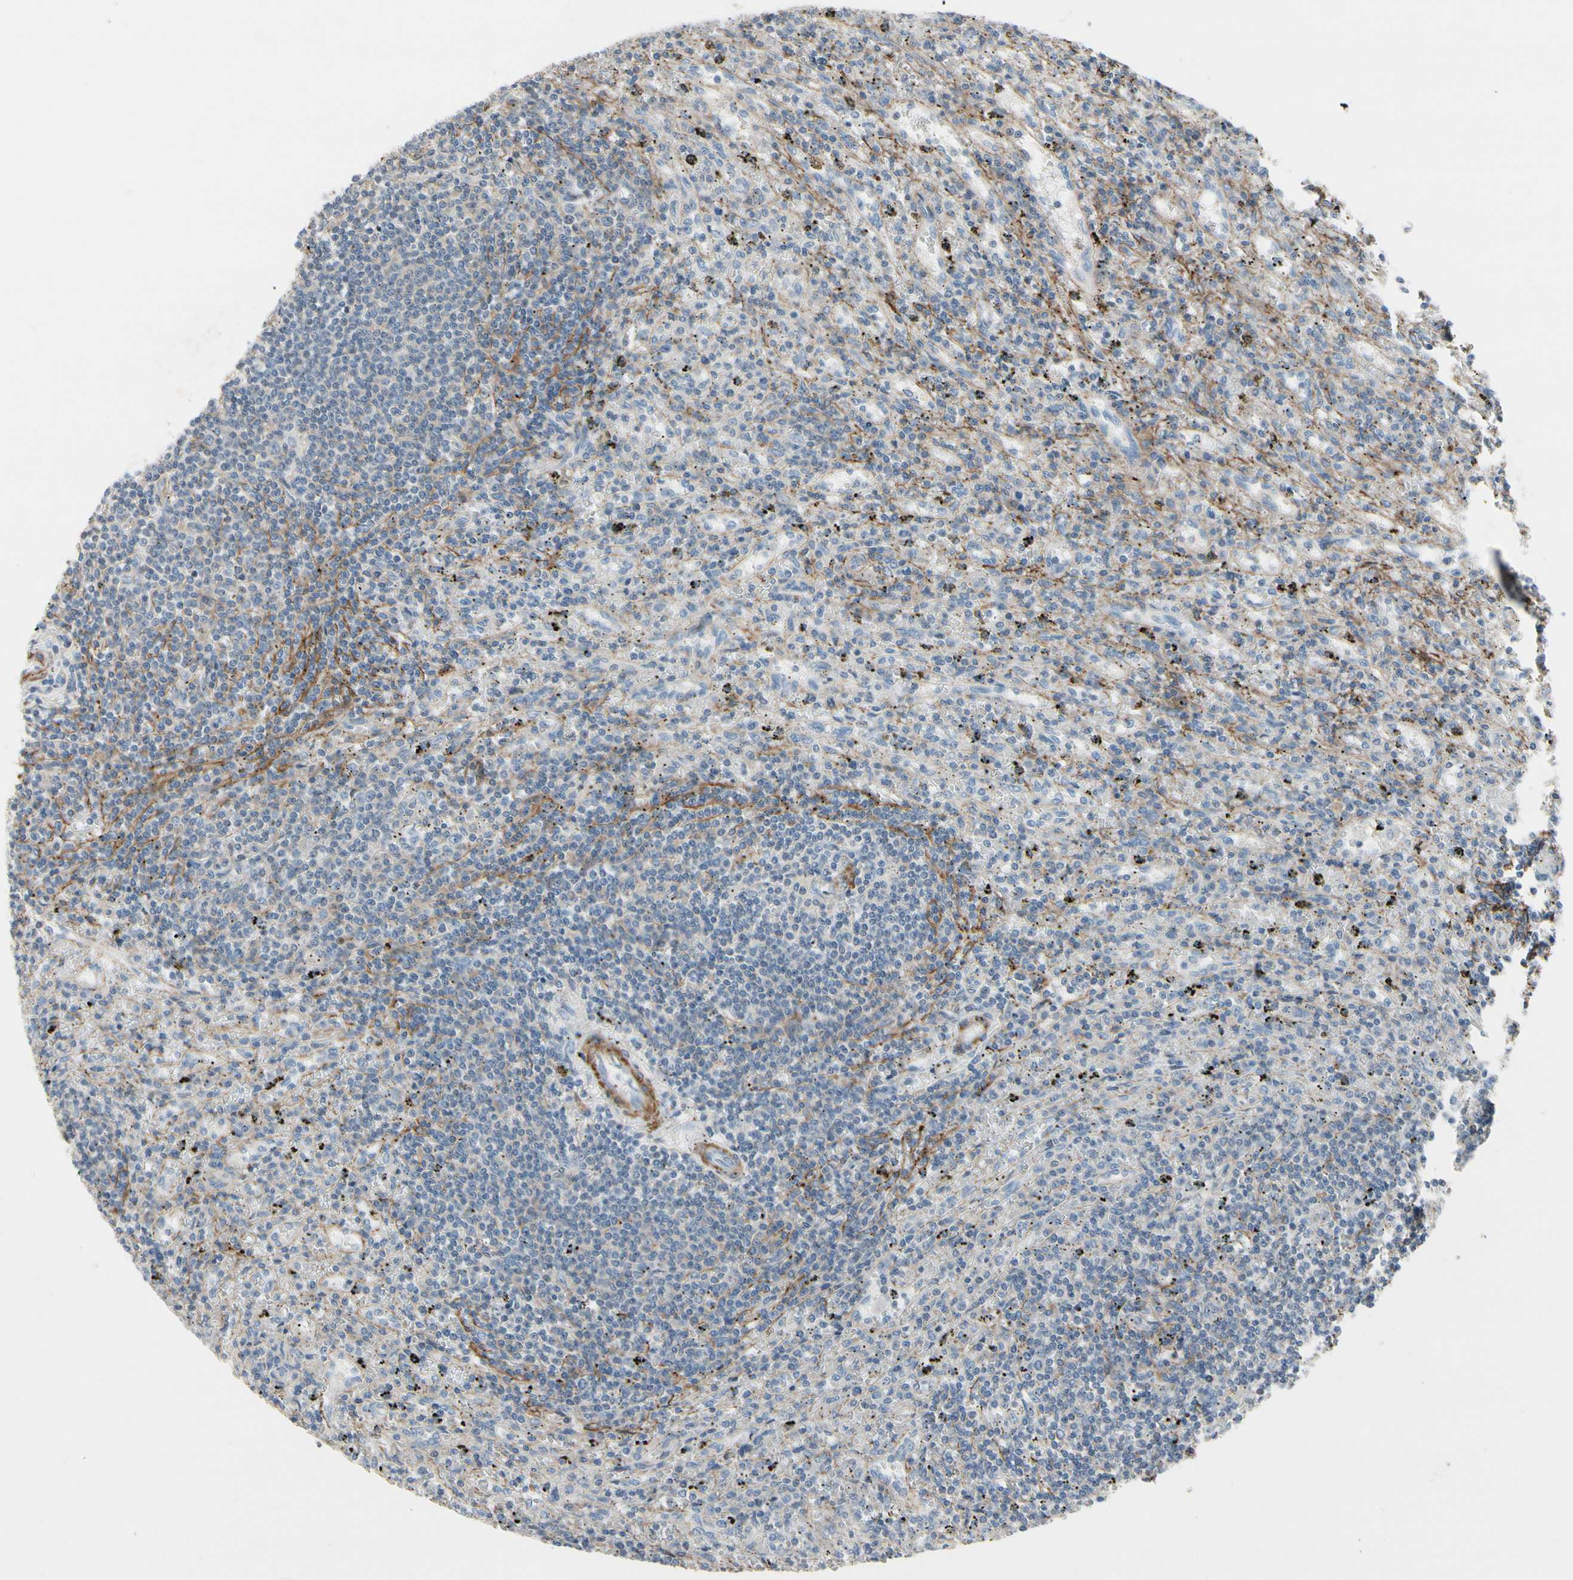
{"staining": {"intensity": "negative", "quantity": "none", "location": "none"}, "tissue": "lymphoma", "cell_type": "Tumor cells", "image_type": "cancer", "snomed": [{"axis": "morphology", "description": "Malignant lymphoma, non-Hodgkin's type, Low grade"}, {"axis": "topography", "description": "Spleen"}], "caption": "A histopathology image of human lymphoma is negative for staining in tumor cells.", "gene": "TPM1", "patient": {"sex": "male", "age": 76}}